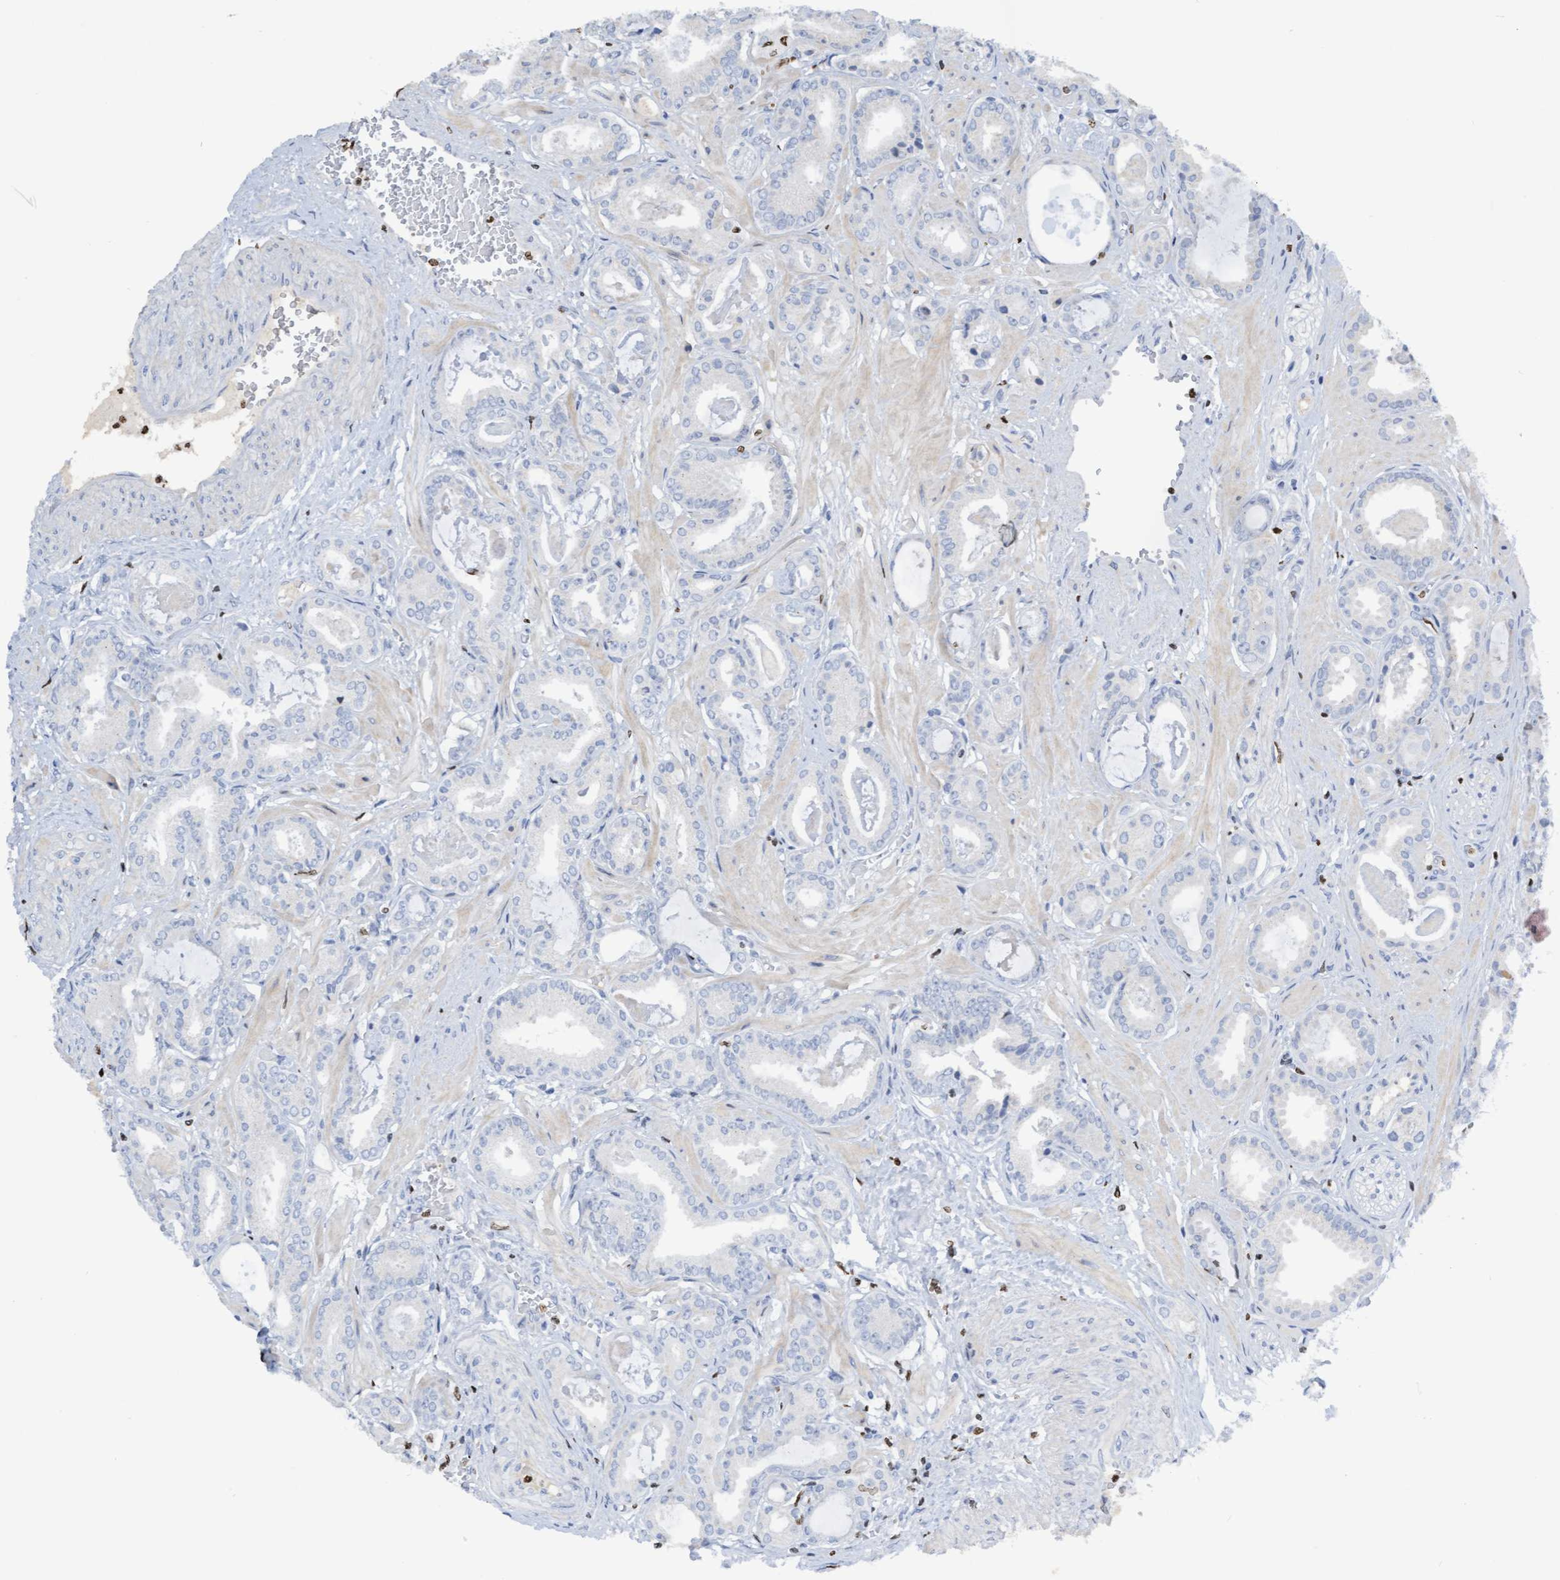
{"staining": {"intensity": "negative", "quantity": "none", "location": "none"}, "tissue": "prostate cancer", "cell_type": "Tumor cells", "image_type": "cancer", "snomed": [{"axis": "morphology", "description": "Adenocarcinoma, Low grade"}, {"axis": "topography", "description": "Prostate"}], "caption": "DAB (3,3'-diaminobenzidine) immunohistochemical staining of human prostate cancer (low-grade adenocarcinoma) shows no significant positivity in tumor cells. (Immunohistochemistry (ihc), brightfield microscopy, high magnification).", "gene": "CBX2", "patient": {"sex": "male", "age": 53}}